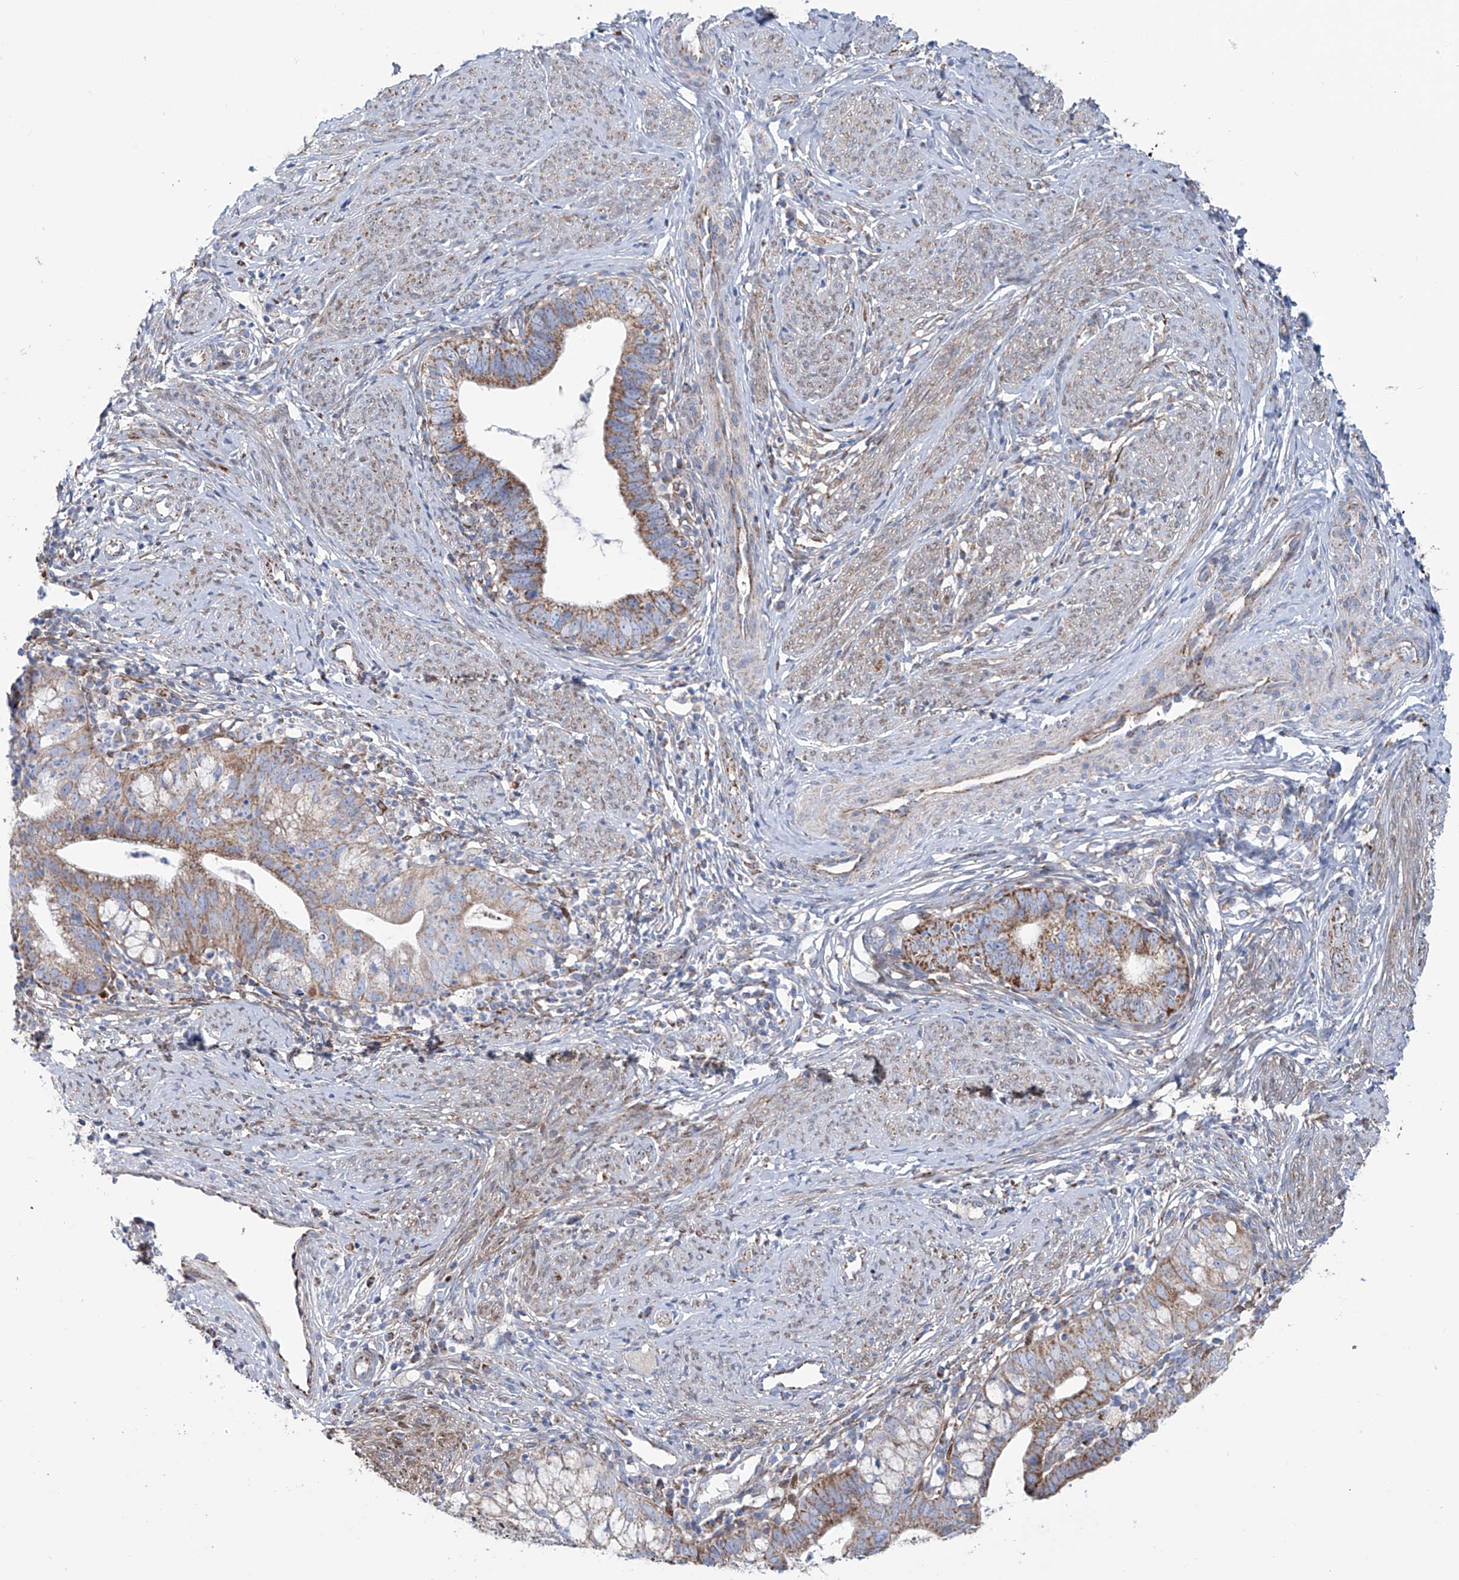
{"staining": {"intensity": "moderate", "quantity": ">75%", "location": "cytoplasmic/membranous"}, "tissue": "cervical cancer", "cell_type": "Tumor cells", "image_type": "cancer", "snomed": [{"axis": "morphology", "description": "Adenocarcinoma, NOS"}, {"axis": "topography", "description": "Cervix"}], "caption": "Moderate cytoplasmic/membranous expression for a protein is identified in approximately >75% of tumor cells of cervical adenocarcinoma using immunohistochemistry.", "gene": "ALDH6A1", "patient": {"sex": "female", "age": 36}}